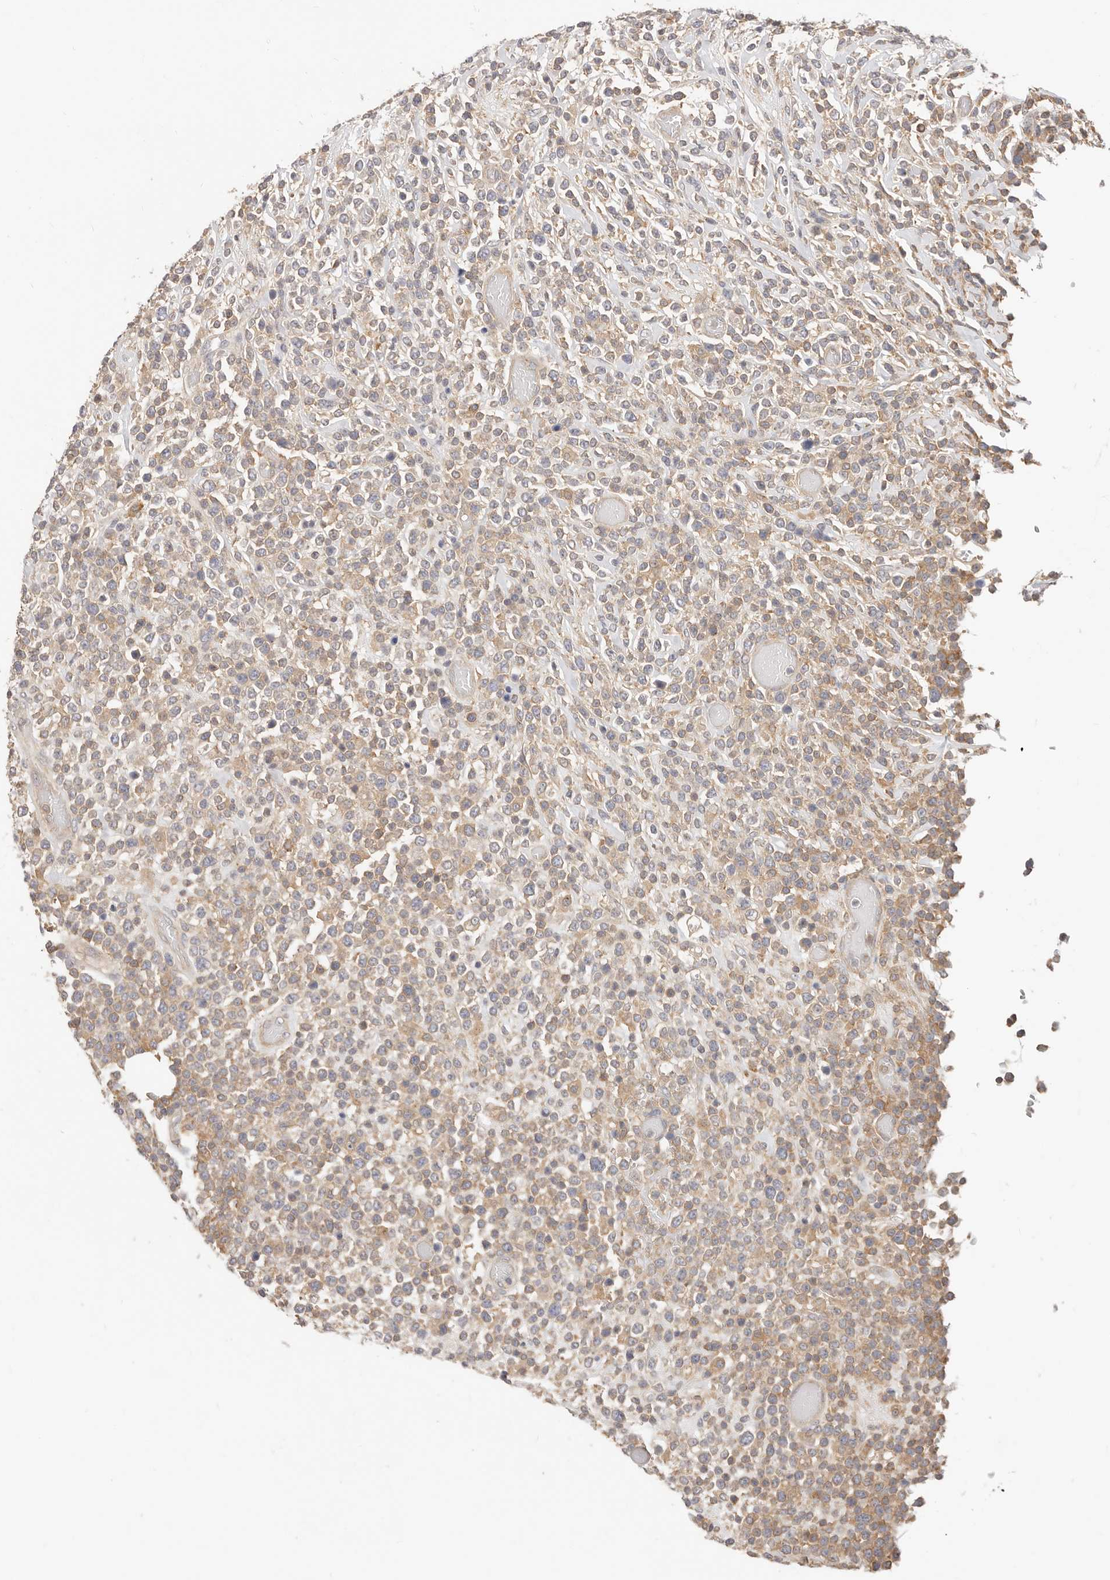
{"staining": {"intensity": "weak", "quantity": "25%-75%", "location": "cytoplasmic/membranous"}, "tissue": "lymphoma", "cell_type": "Tumor cells", "image_type": "cancer", "snomed": [{"axis": "morphology", "description": "Malignant lymphoma, non-Hodgkin's type, High grade"}, {"axis": "topography", "description": "Colon"}], "caption": "Immunohistochemistry image of neoplastic tissue: human high-grade malignant lymphoma, non-Hodgkin's type stained using immunohistochemistry reveals low levels of weak protein expression localized specifically in the cytoplasmic/membranous of tumor cells, appearing as a cytoplasmic/membranous brown color.", "gene": "DTNBP1", "patient": {"sex": "female", "age": 53}}